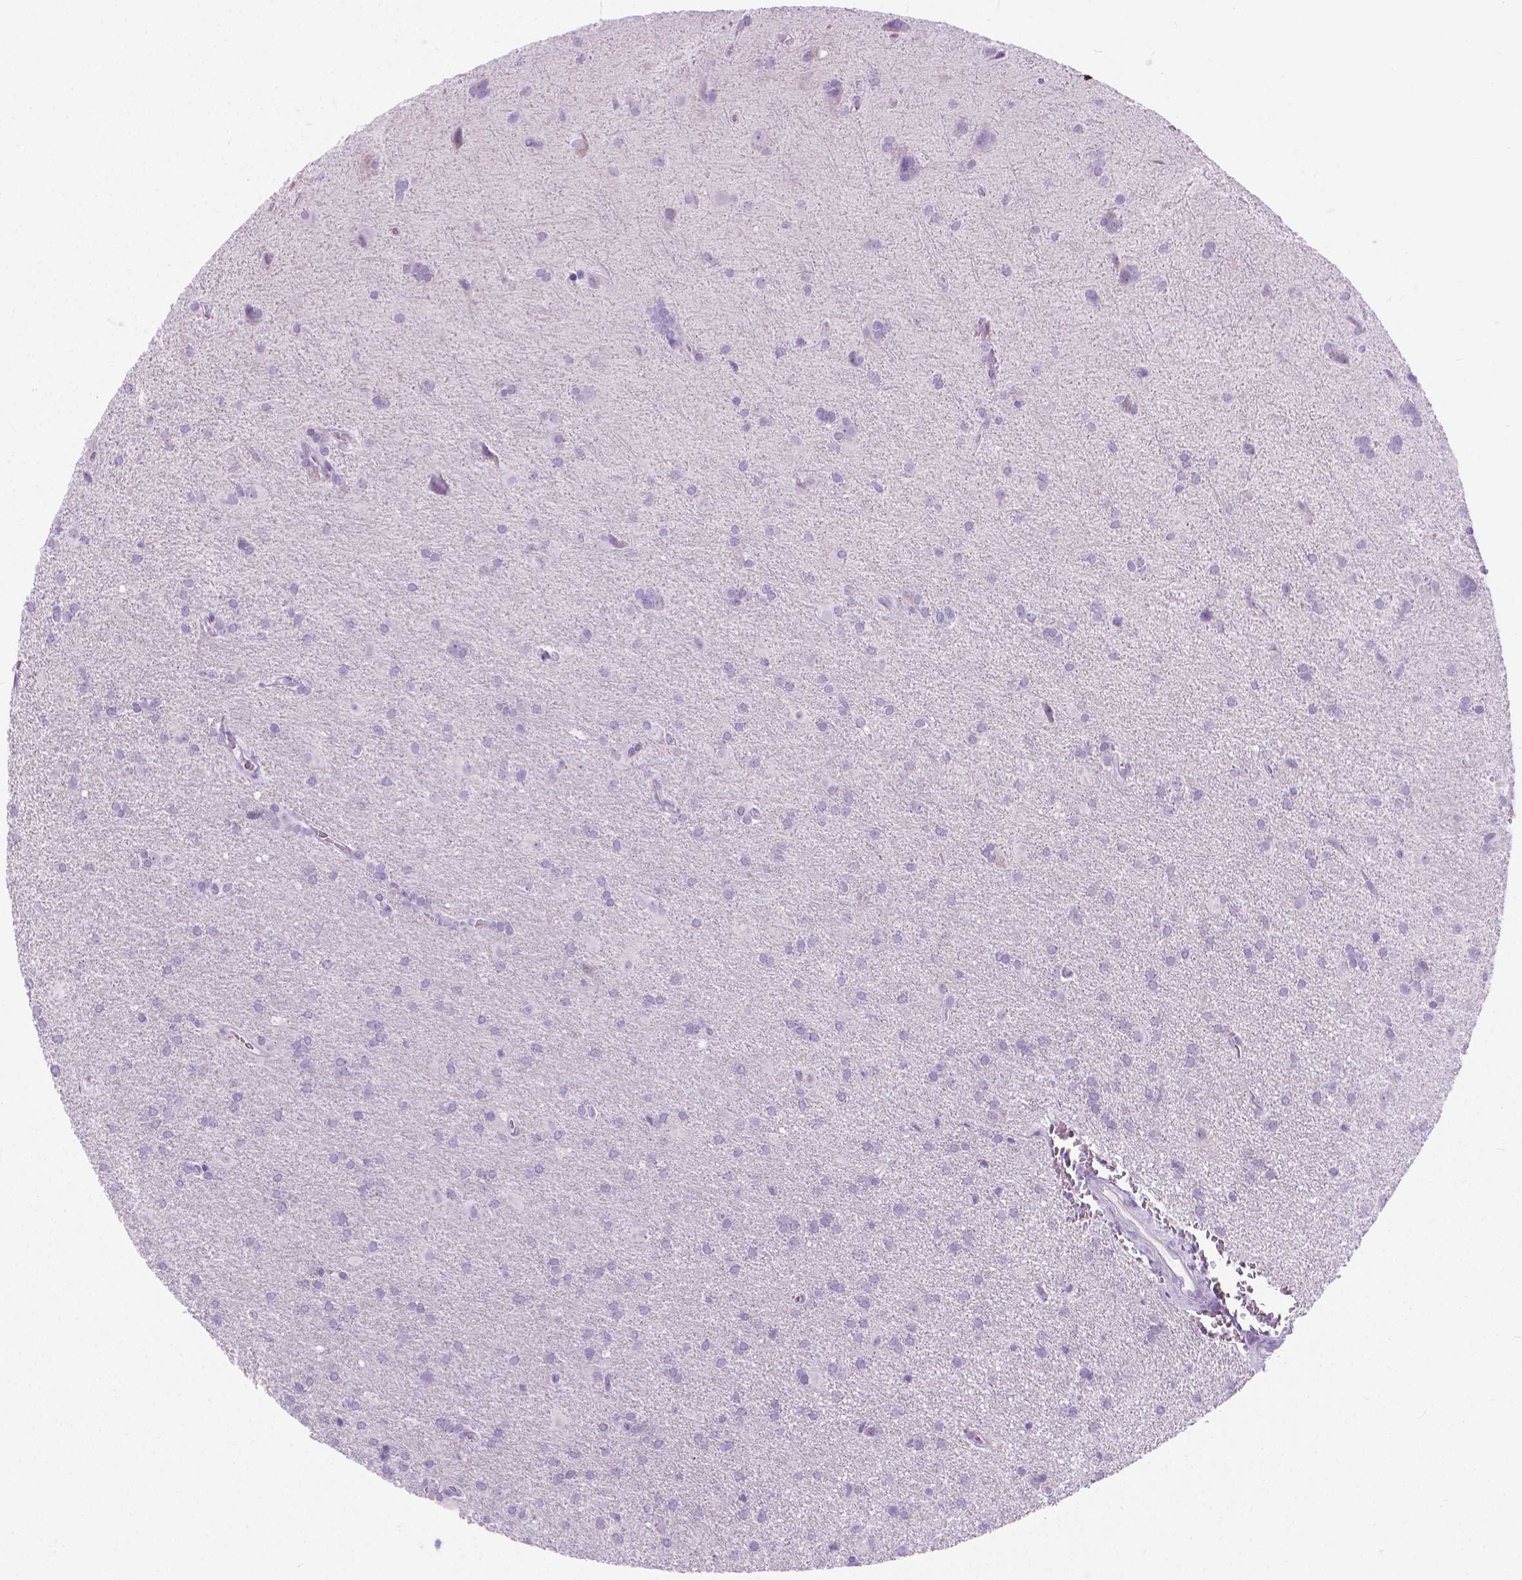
{"staining": {"intensity": "negative", "quantity": "none", "location": "none"}, "tissue": "glioma", "cell_type": "Tumor cells", "image_type": "cancer", "snomed": [{"axis": "morphology", "description": "Glioma, malignant, Low grade"}, {"axis": "topography", "description": "Brain"}], "caption": "High power microscopy image of an immunohistochemistry photomicrograph of low-grade glioma (malignant), revealing no significant staining in tumor cells.", "gene": "CFAP52", "patient": {"sex": "male", "age": 58}}